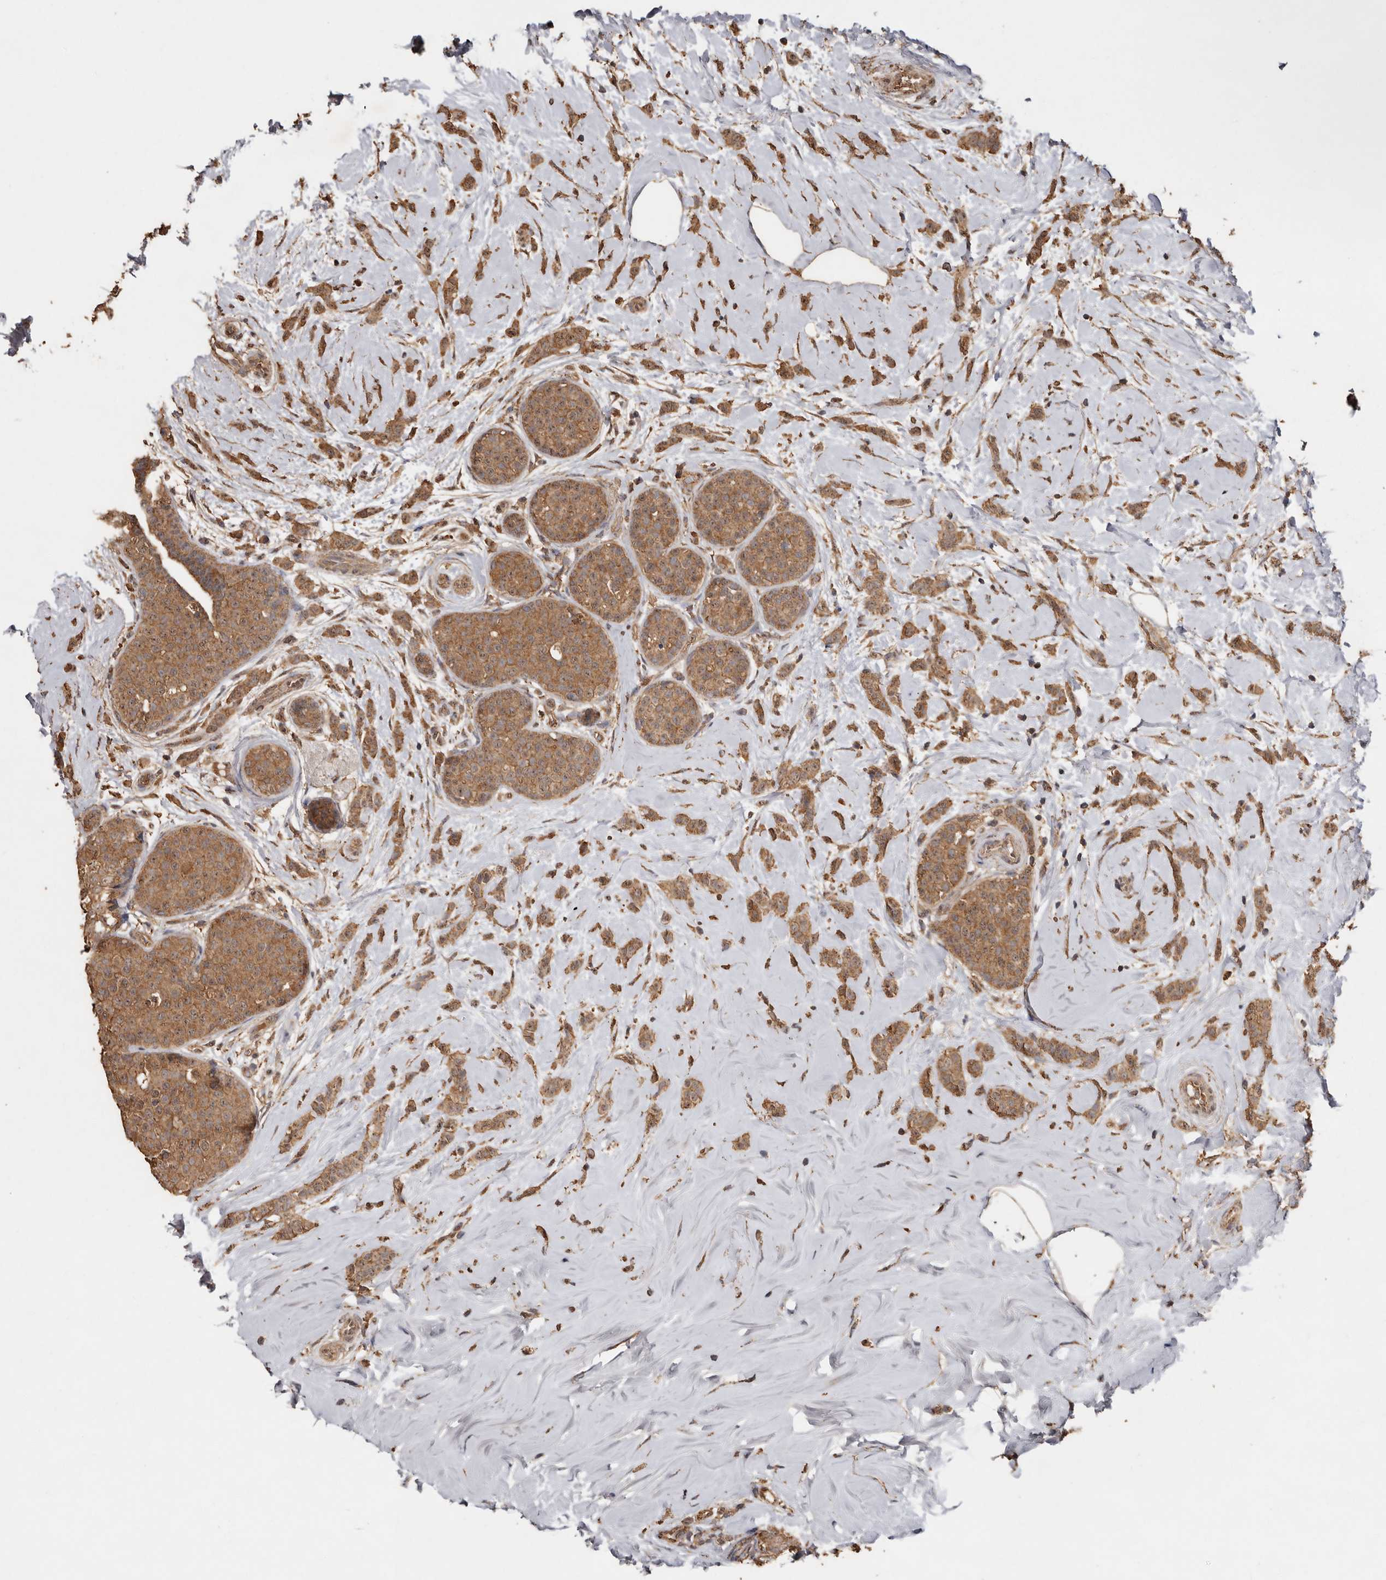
{"staining": {"intensity": "moderate", "quantity": ">75%", "location": "cytoplasmic/membranous"}, "tissue": "breast cancer", "cell_type": "Tumor cells", "image_type": "cancer", "snomed": [{"axis": "morphology", "description": "Lobular carcinoma, in situ"}, {"axis": "morphology", "description": "Lobular carcinoma"}, {"axis": "topography", "description": "Breast"}], "caption": "IHC photomicrograph of breast cancer (lobular carcinoma in situ) stained for a protein (brown), which exhibits medium levels of moderate cytoplasmic/membranous positivity in about >75% of tumor cells.", "gene": "RWDD1", "patient": {"sex": "female", "age": 41}}